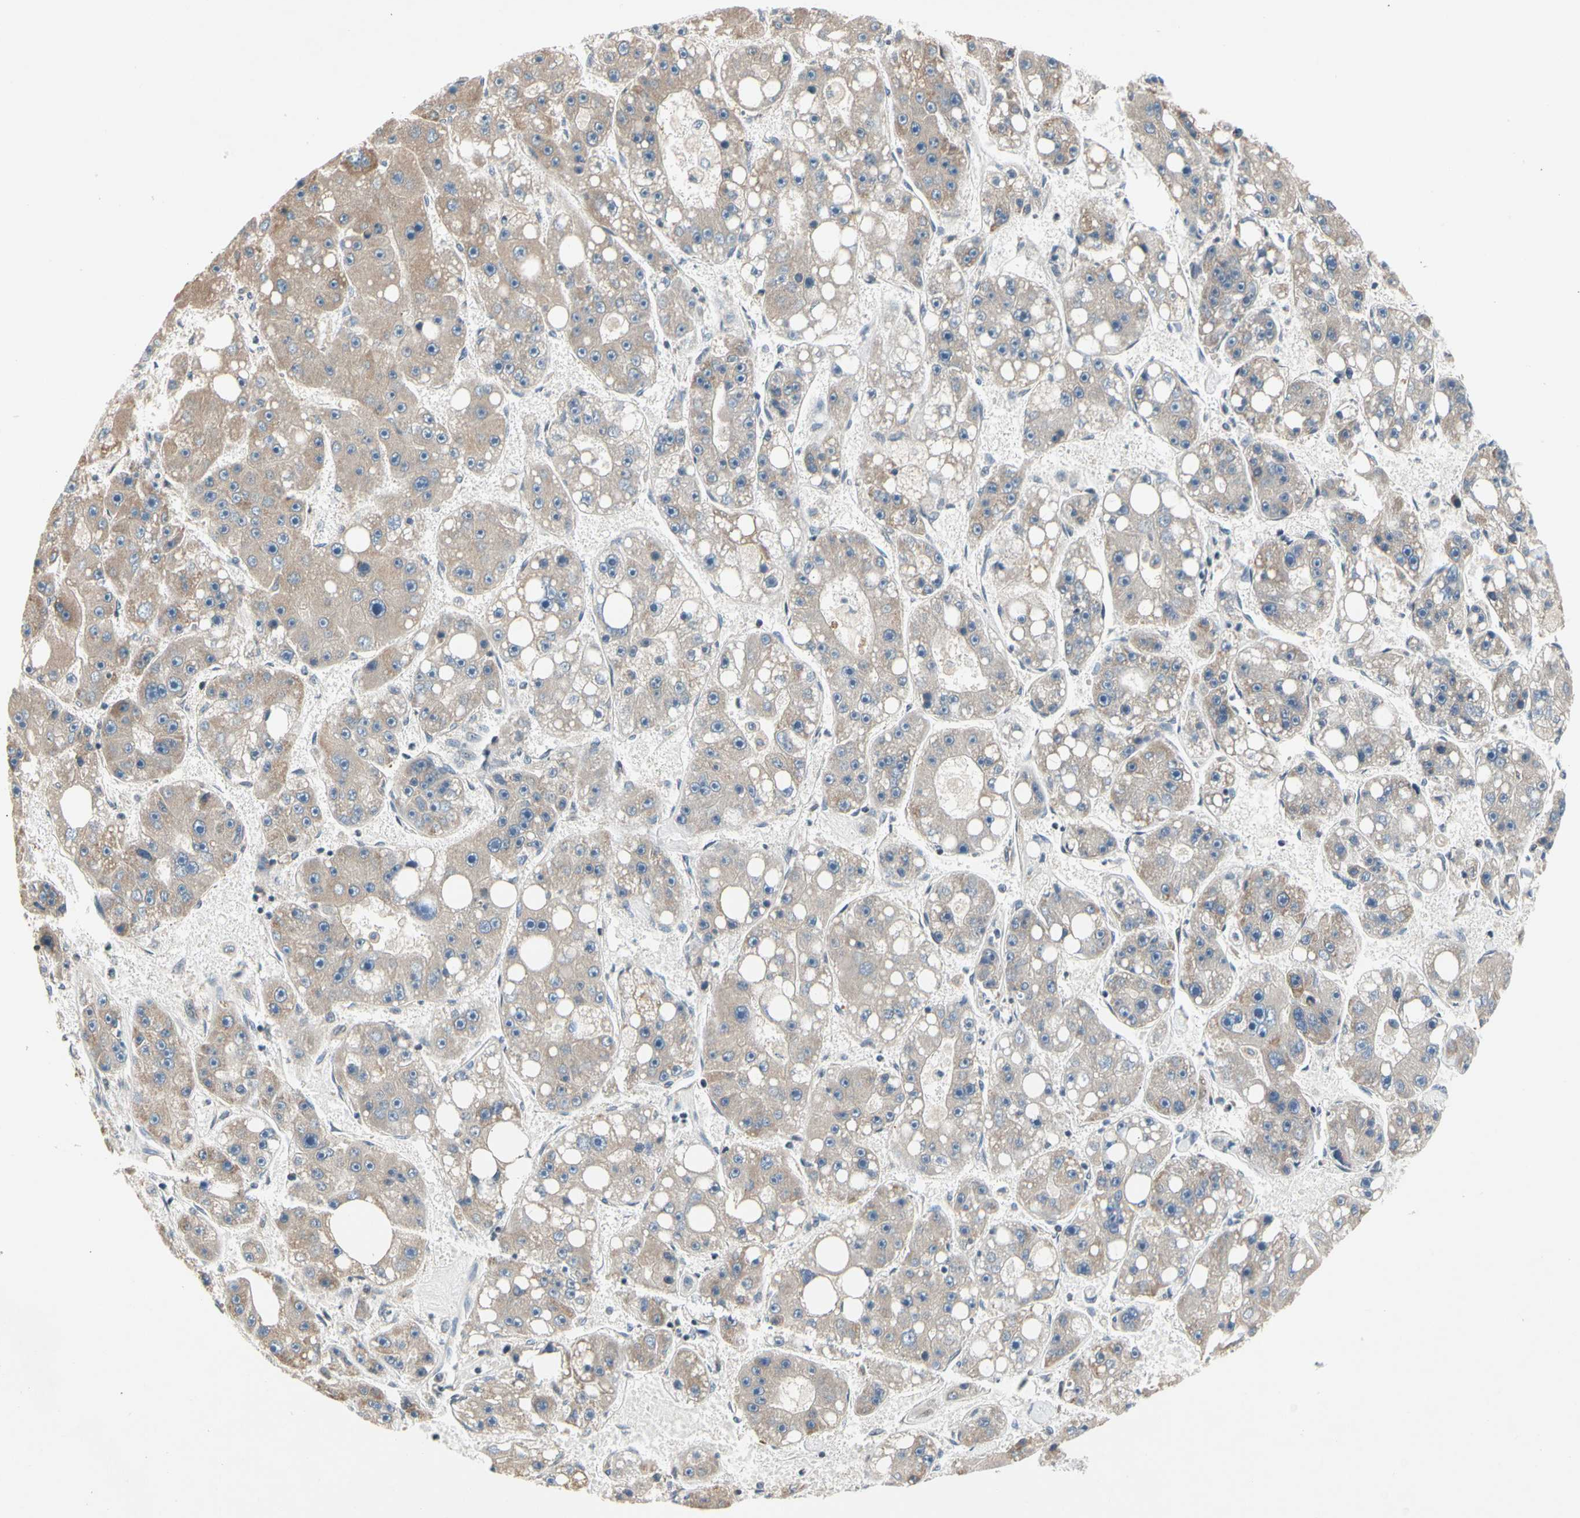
{"staining": {"intensity": "weak", "quantity": ">75%", "location": "cytoplasmic/membranous"}, "tissue": "liver cancer", "cell_type": "Tumor cells", "image_type": "cancer", "snomed": [{"axis": "morphology", "description": "Carcinoma, Hepatocellular, NOS"}, {"axis": "topography", "description": "Liver"}], "caption": "Liver cancer stained for a protein (brown) displays weak cytoplasmic/membranous positive expression in about >75% of tumor cells.", "gene": "SOX30", "patient": {"sex": "female", "age": 61}}